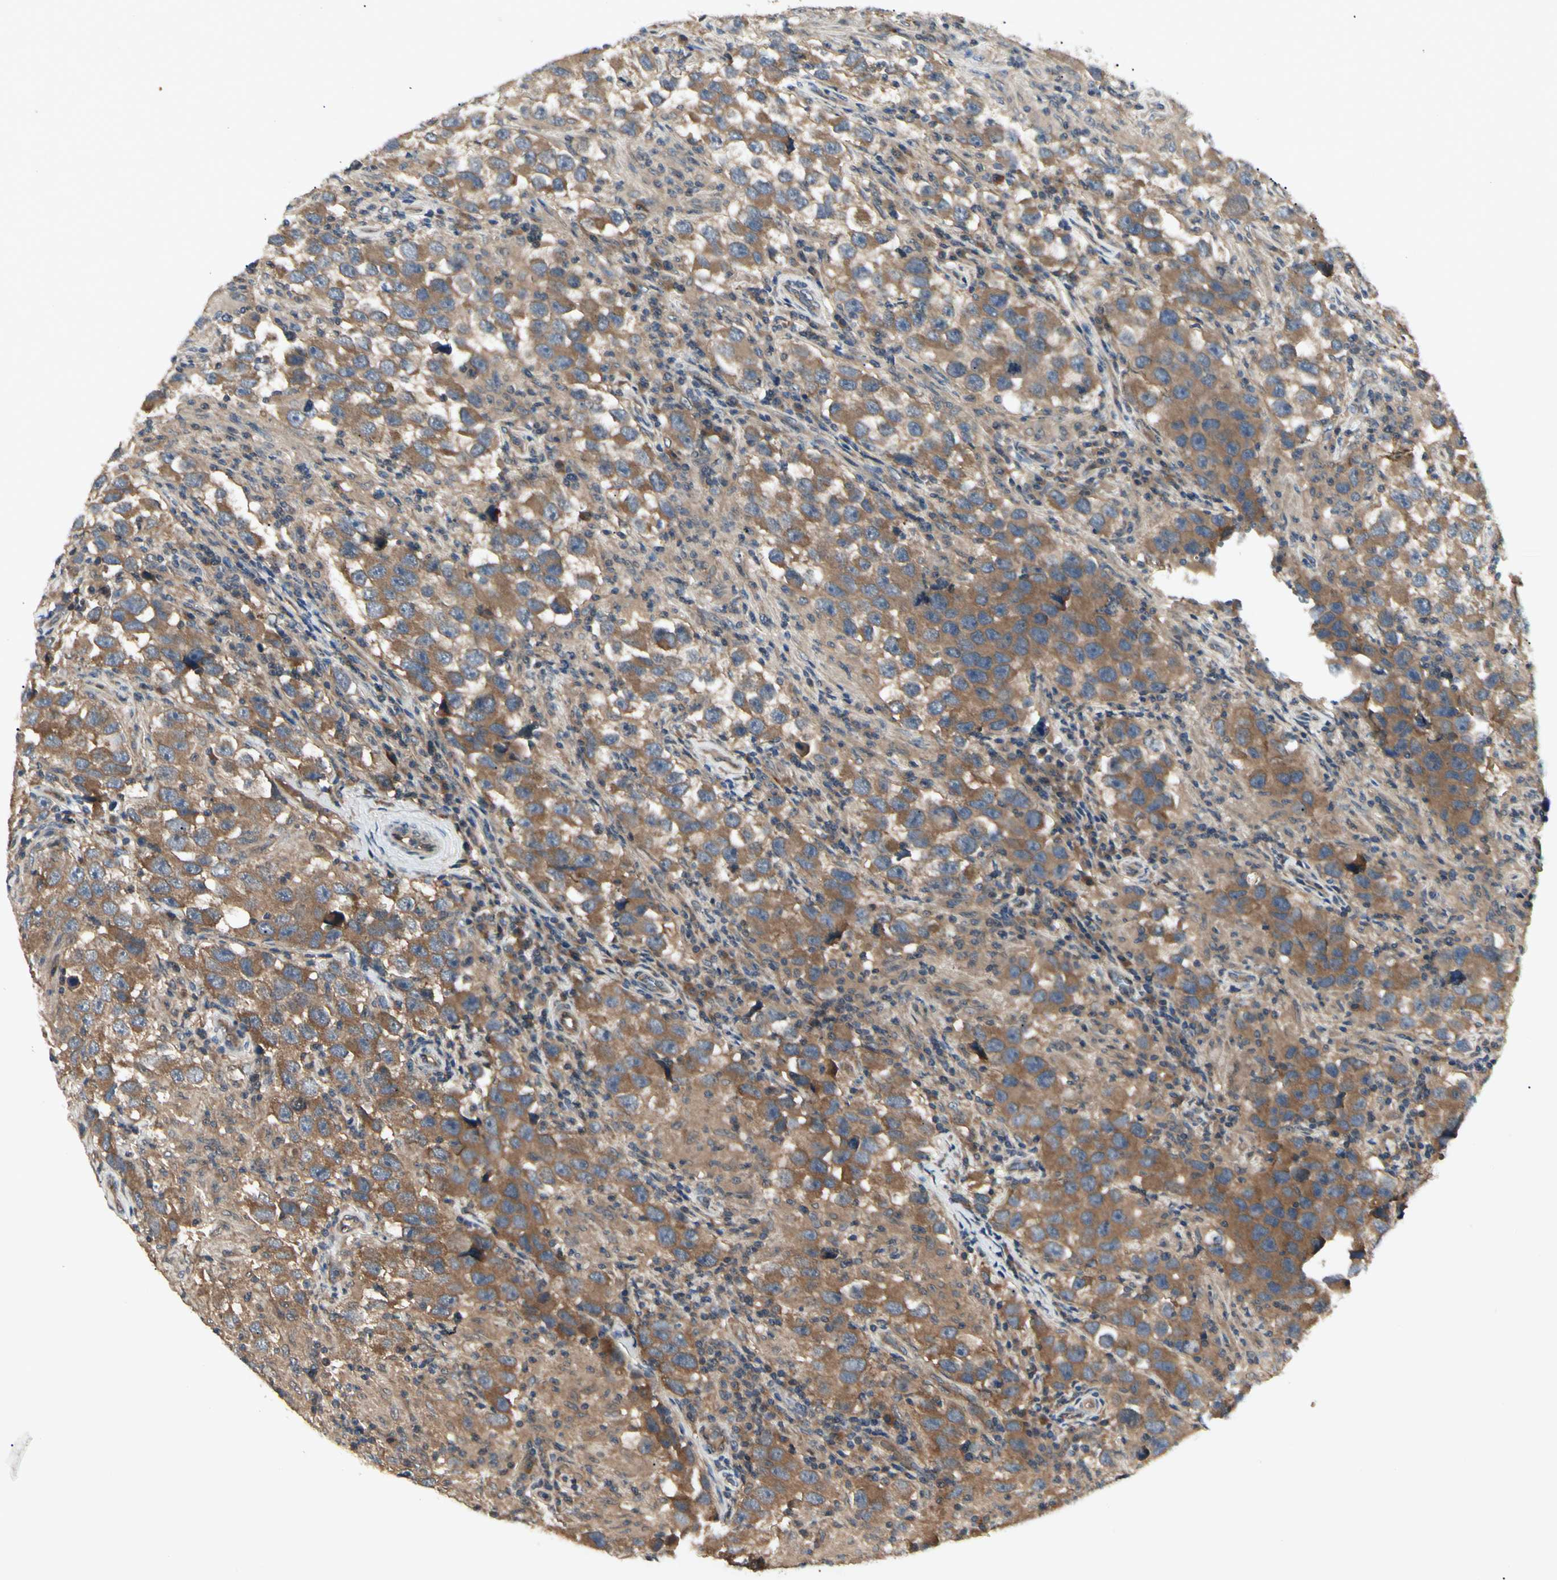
{"staining": {"intensity": "moderate", "quantity": ">75%", "location": "cytoplasmic/membranous"}, "tissue": "testis cancer", "cell_type": "Tumor cells", "image_type": "cancer", "snomed": [{"axis": "morphology", "description": "Carcinoma, Embryonal, NOS"}, {"axis": "topography", "description": "Testis"}], "caption": "Protein analysis of testis cancer tissue reveals moderate cytoplasmic/membranous staining in about >75% of tumor cells.", "gene": "RNF14", "patient": {"sex": "male", "age": 21}}